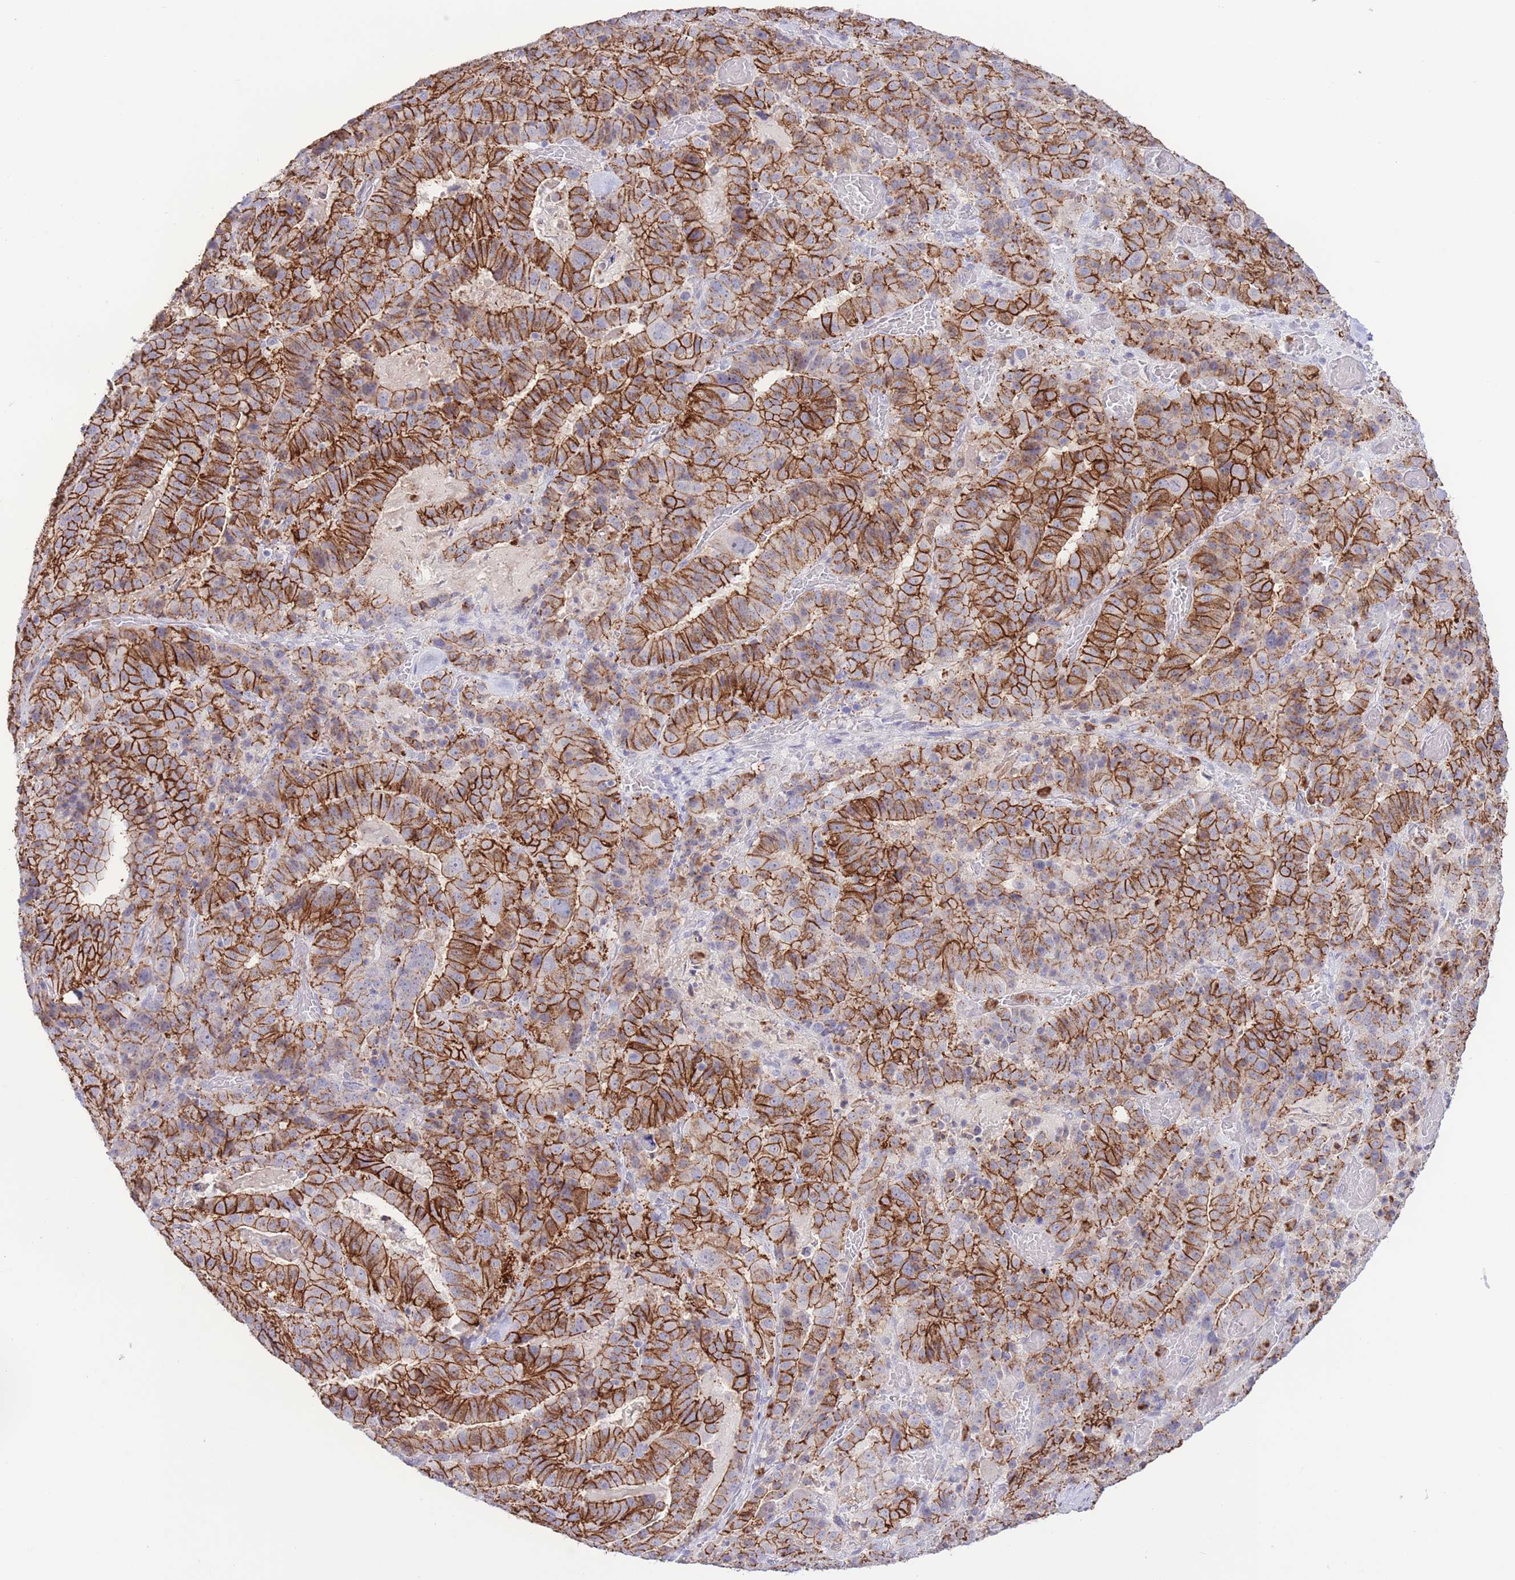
{"staining": {"intensity": "strong", "quantity": ">75%", "location": "cytoplasmic/membranous"}, "tissue": "stomach cancer", "cell_type": "Tumor cells", "image_type": "cancer", "snomed": [{"axis": "morphology", "description": "Adenocarcinoma, NOS"}, {"axis": "topography", "description": "Stomach"}], "caption": "A brown stain highlights strong cytoplasmic/membranous positivity of a protein in adenocarcinoma (stomach) tumor cells. Immunohistochemistry stains the protein of interest in brown and the nuclei are stained blue.", "gene": "LCLAT1", "patient": {"sex": "male", "age": 48}}